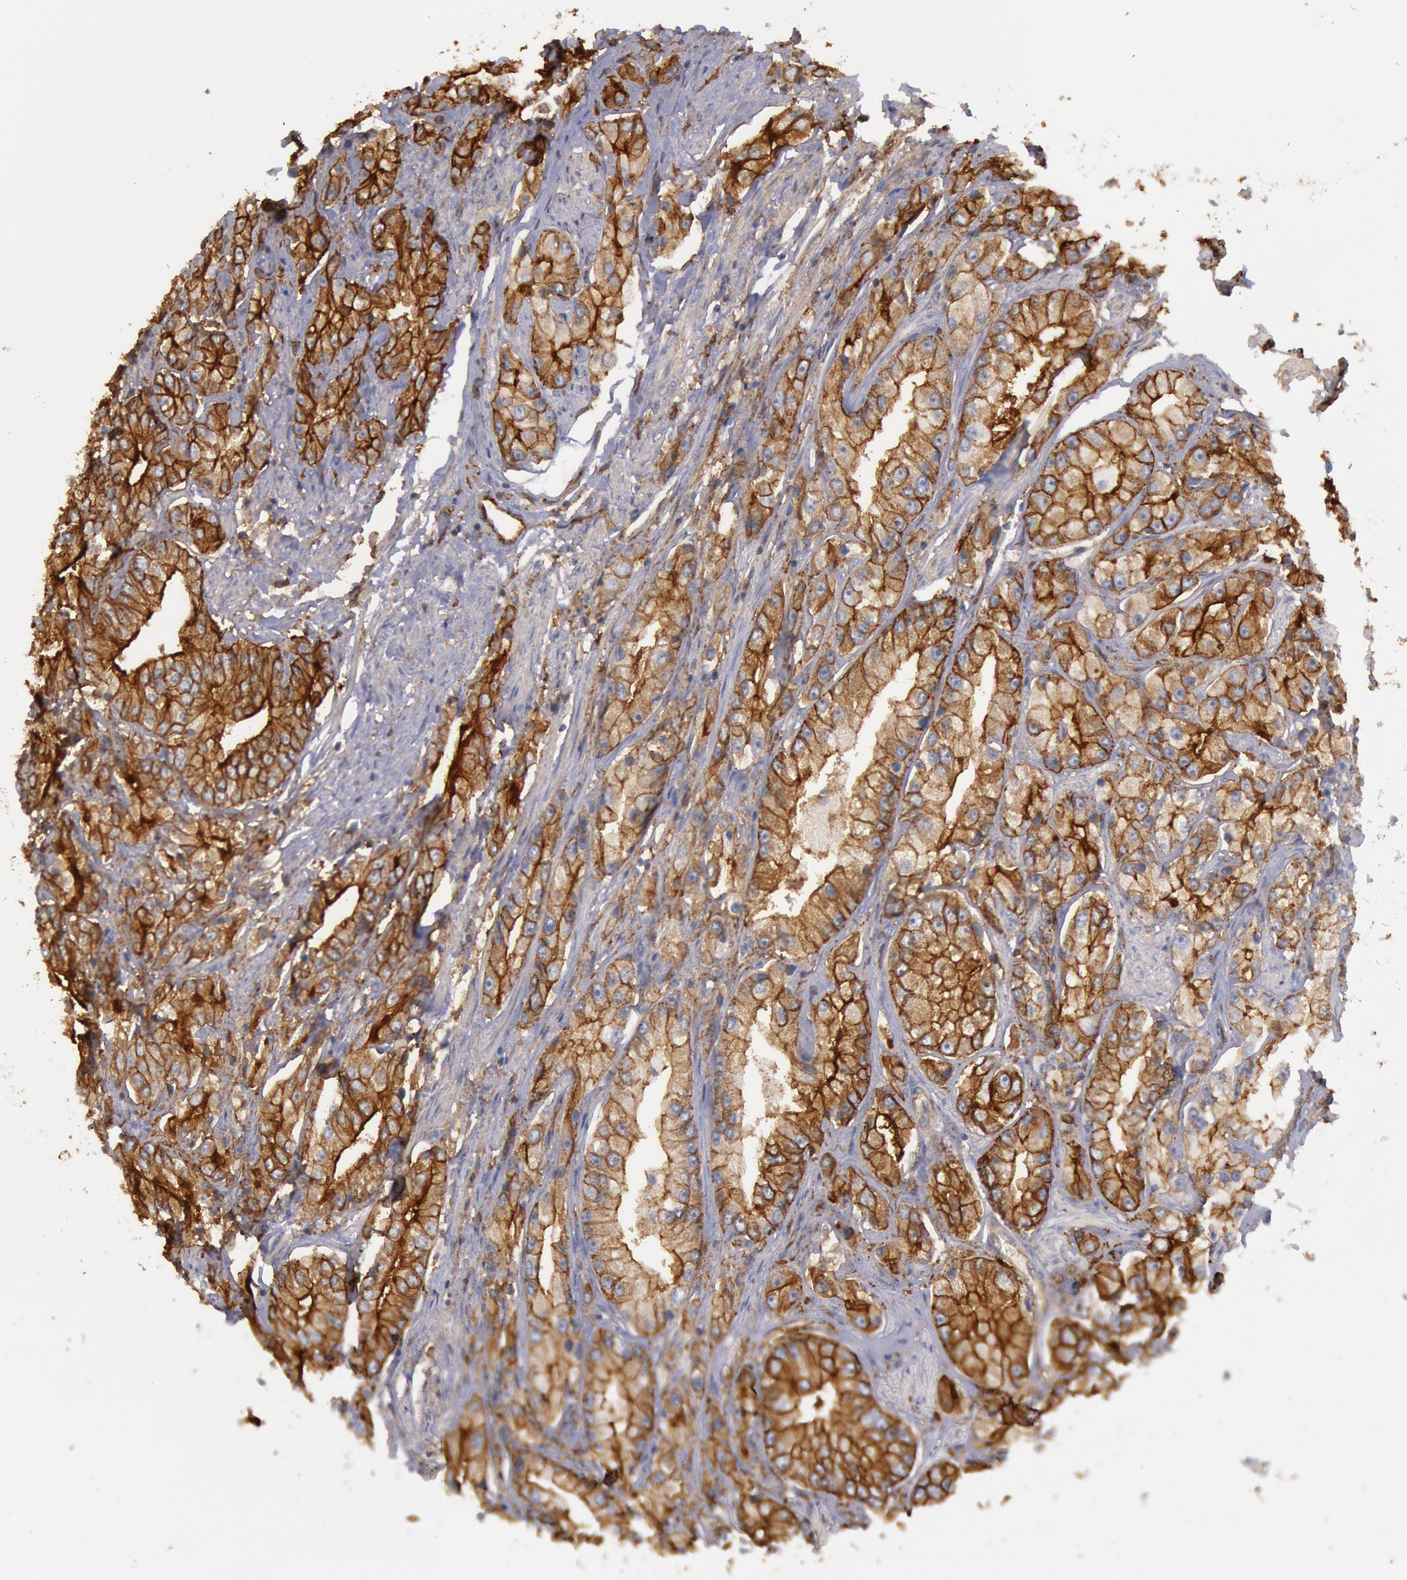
{"staining": {"intensity": "moderate", "quantity": ">75%", "location": "cytoplasmic/membranous"}, "tissue": "prostate cancer", "cell_type": "Tumor cells", "image_type": "cancer", "snomed": [{"axis": "morphology", "description": "Adenocarcinoma, Medium grade"}, {"axis": "topography", "description": "Prostate"}], "caption": "Protein expression analysis of human prostate cancer (medium-grade adenocarcinoma) reveals moderate cytoplasmic/membranous staining in approximately >75% of tumor cells.", "gene": "SNAP23", "patient": {"sex": "male", "age": 72}}